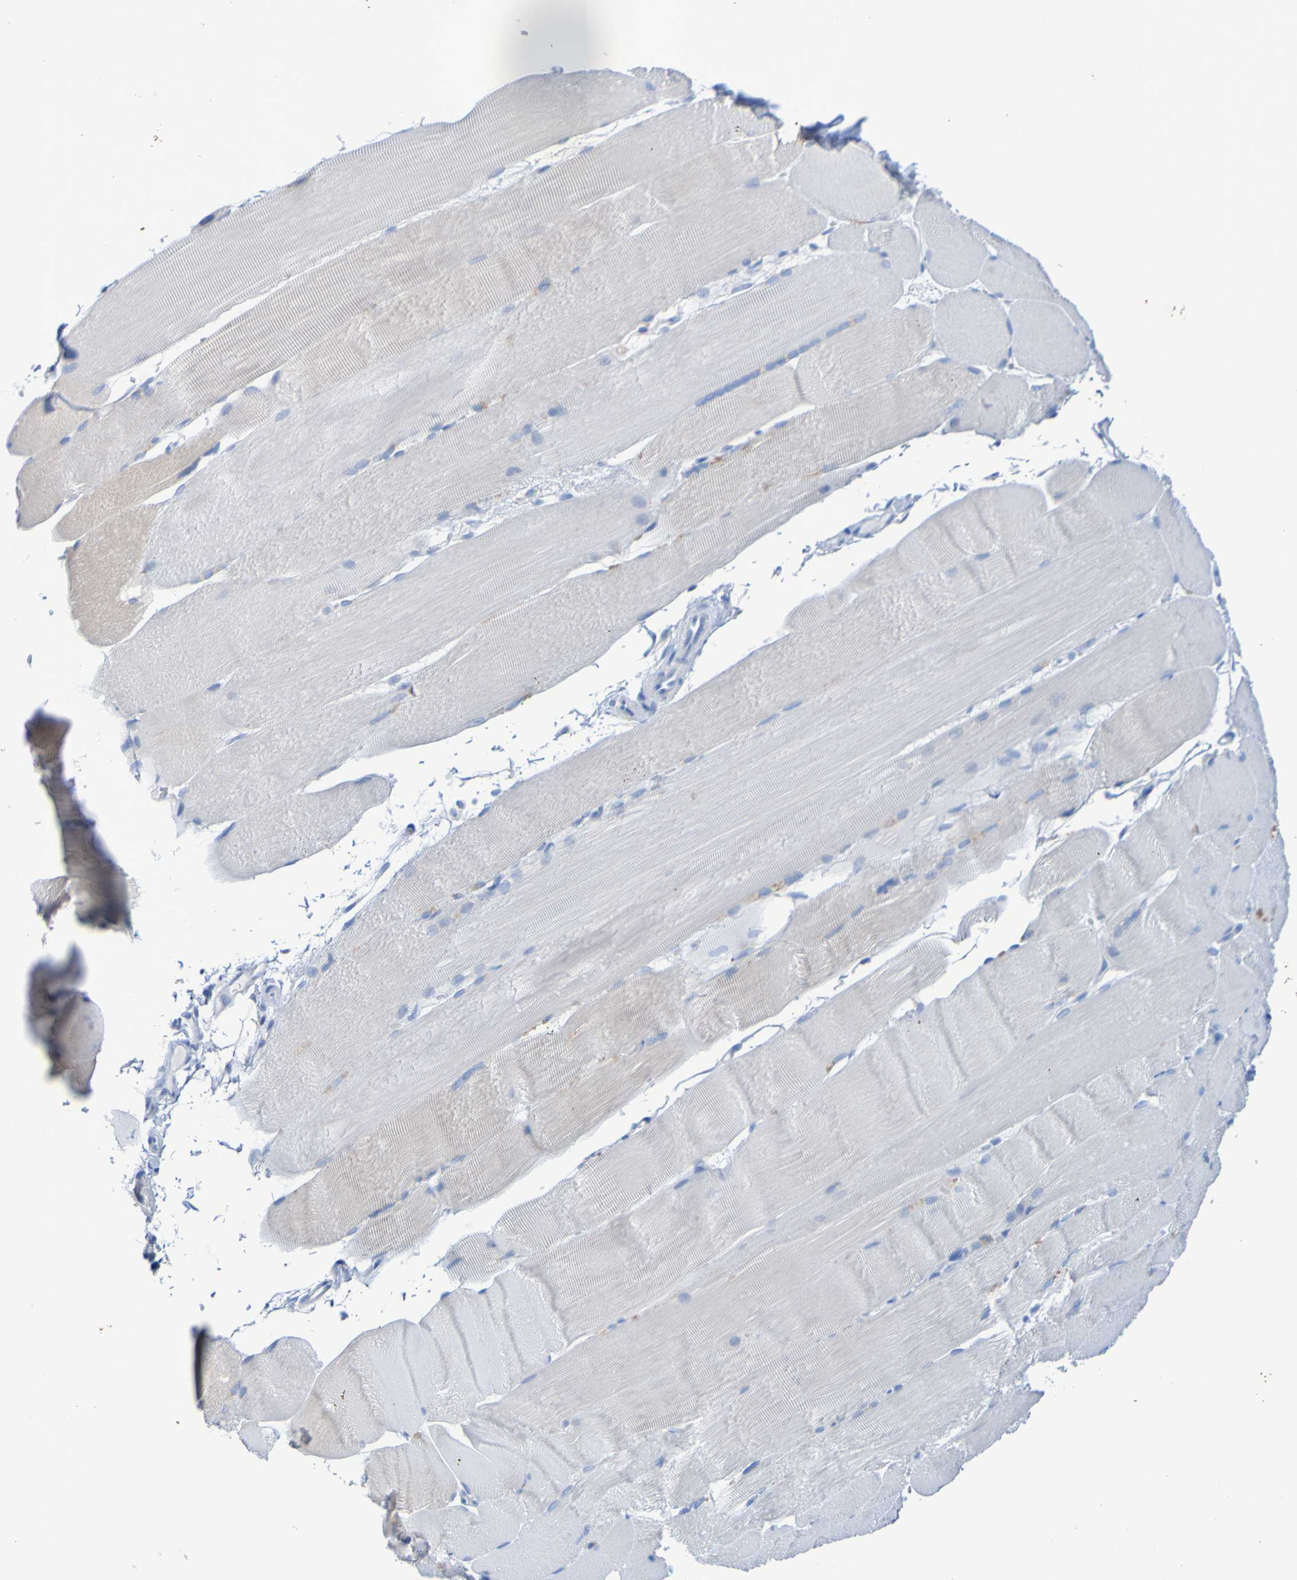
{"staining": {"intensity": "negative", "quantity": "none", "location": "none"}, "tissue": "skeletal muscle", "cell_type": "Myocytes", "image_type": "normal", "snomed": [{"axis": "morphology", "description": "Normal tissue, NOS"}, {"axis": "topography", "description": "Skin"}, {"axis": "topography", "description": "Skeletal muscle"}], "caption": "Protein analysis of normal skeletal muscle reveals no significant positivity in myocytes.", "gene": "ACMSD", "patient": {"sex": "male", "age": 83}}